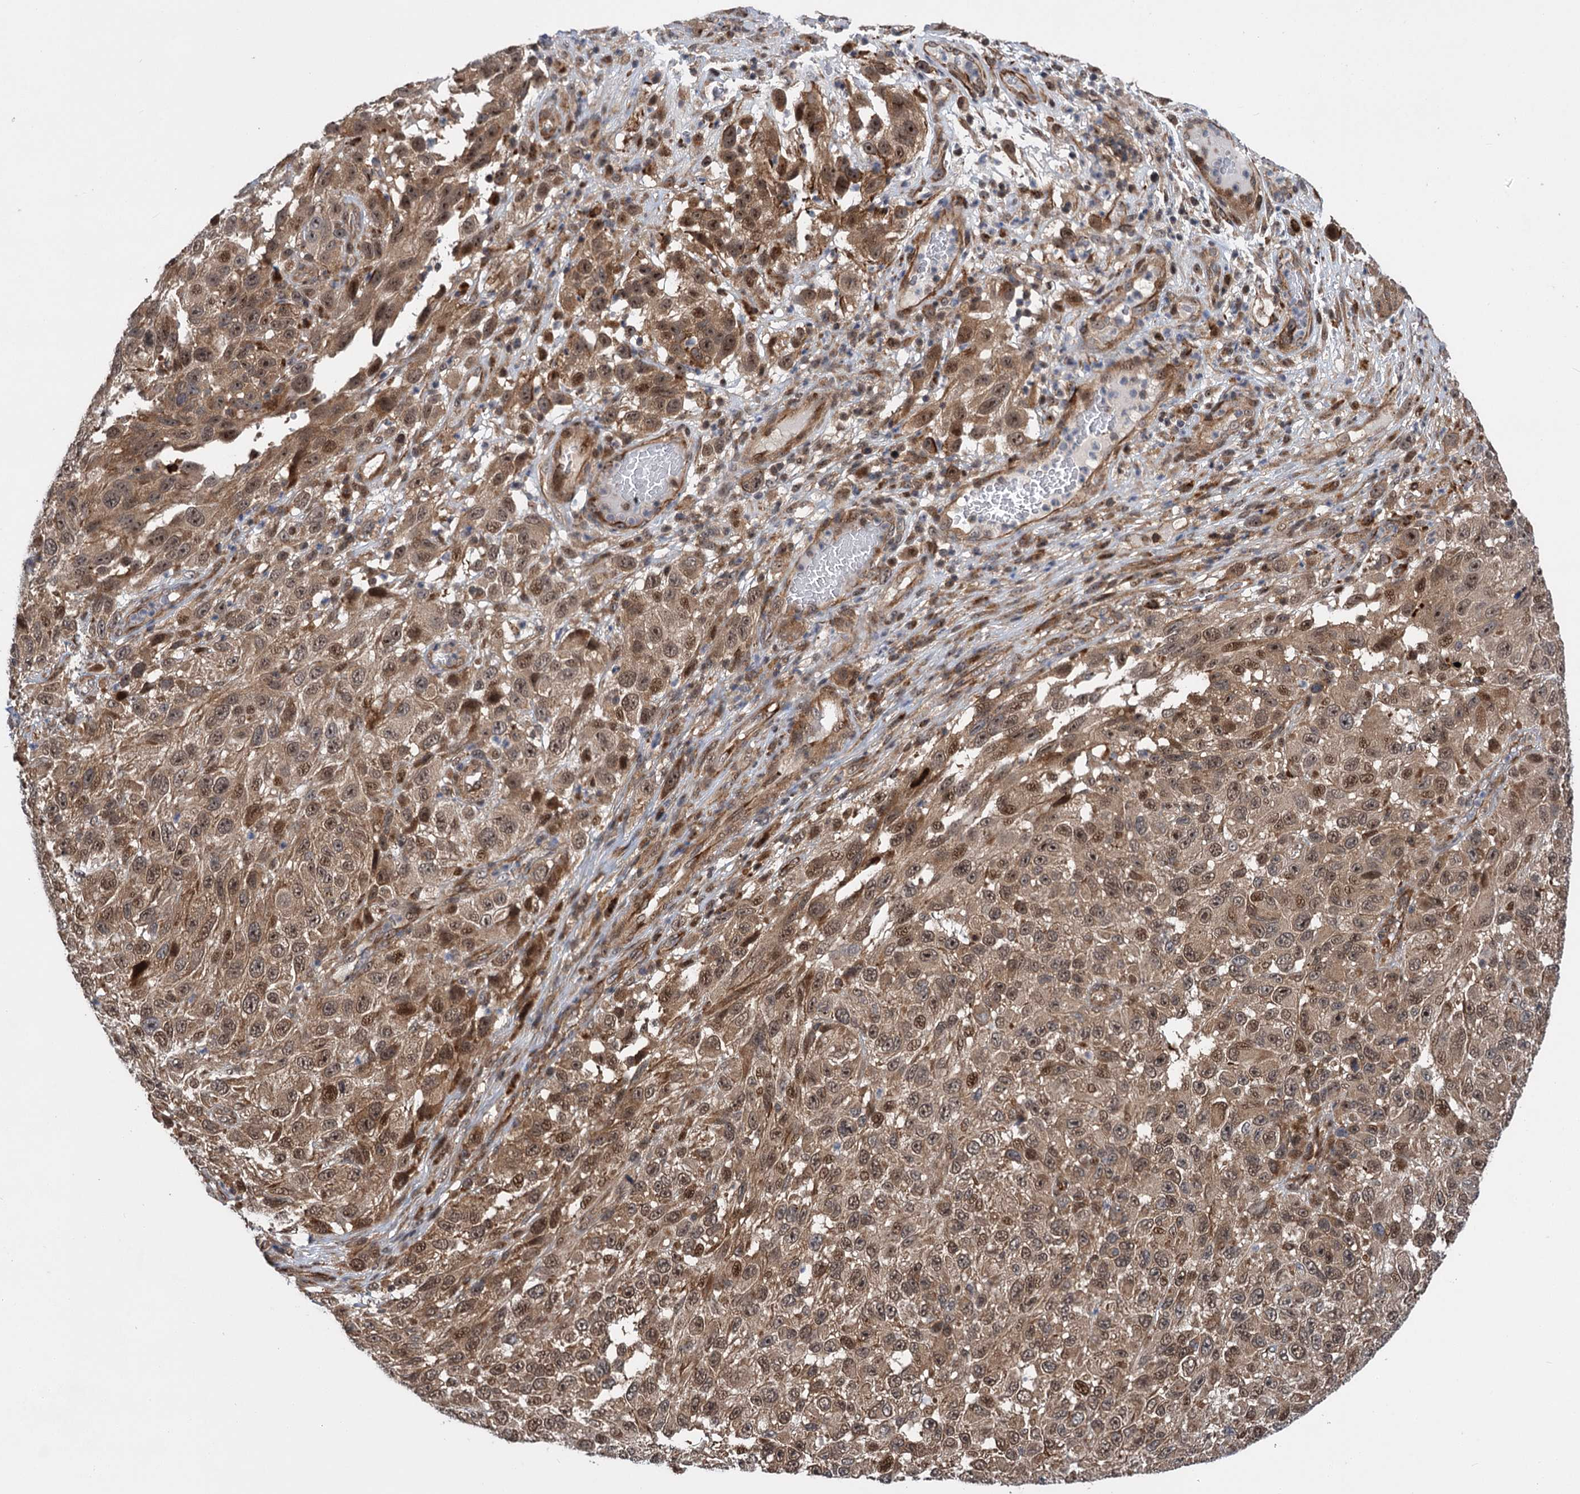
{"staining": {"intensity": "moderate", "quantity": ">75%", "location": "cytoplasmic/membranous,nuclear"}, "tissue": "melanoma", "cell_type": "Tumor cells", "image_type": "cancer", "snomed": [{"axis": "morphology", "description": "Malignant melanoma, NOS"}, {"axis": "topography", "description": "Skin"}], "caption": "Immunohistochemistry micrograph of human malignant melanoma stained for a protein (brown), which displays medium levels of moderate cytoplasmic/membranous and nuclear staining in approximately >75% of tumor cells.", "gene": "GPBP1", "patient": {"sex": "female", "age": 96}}